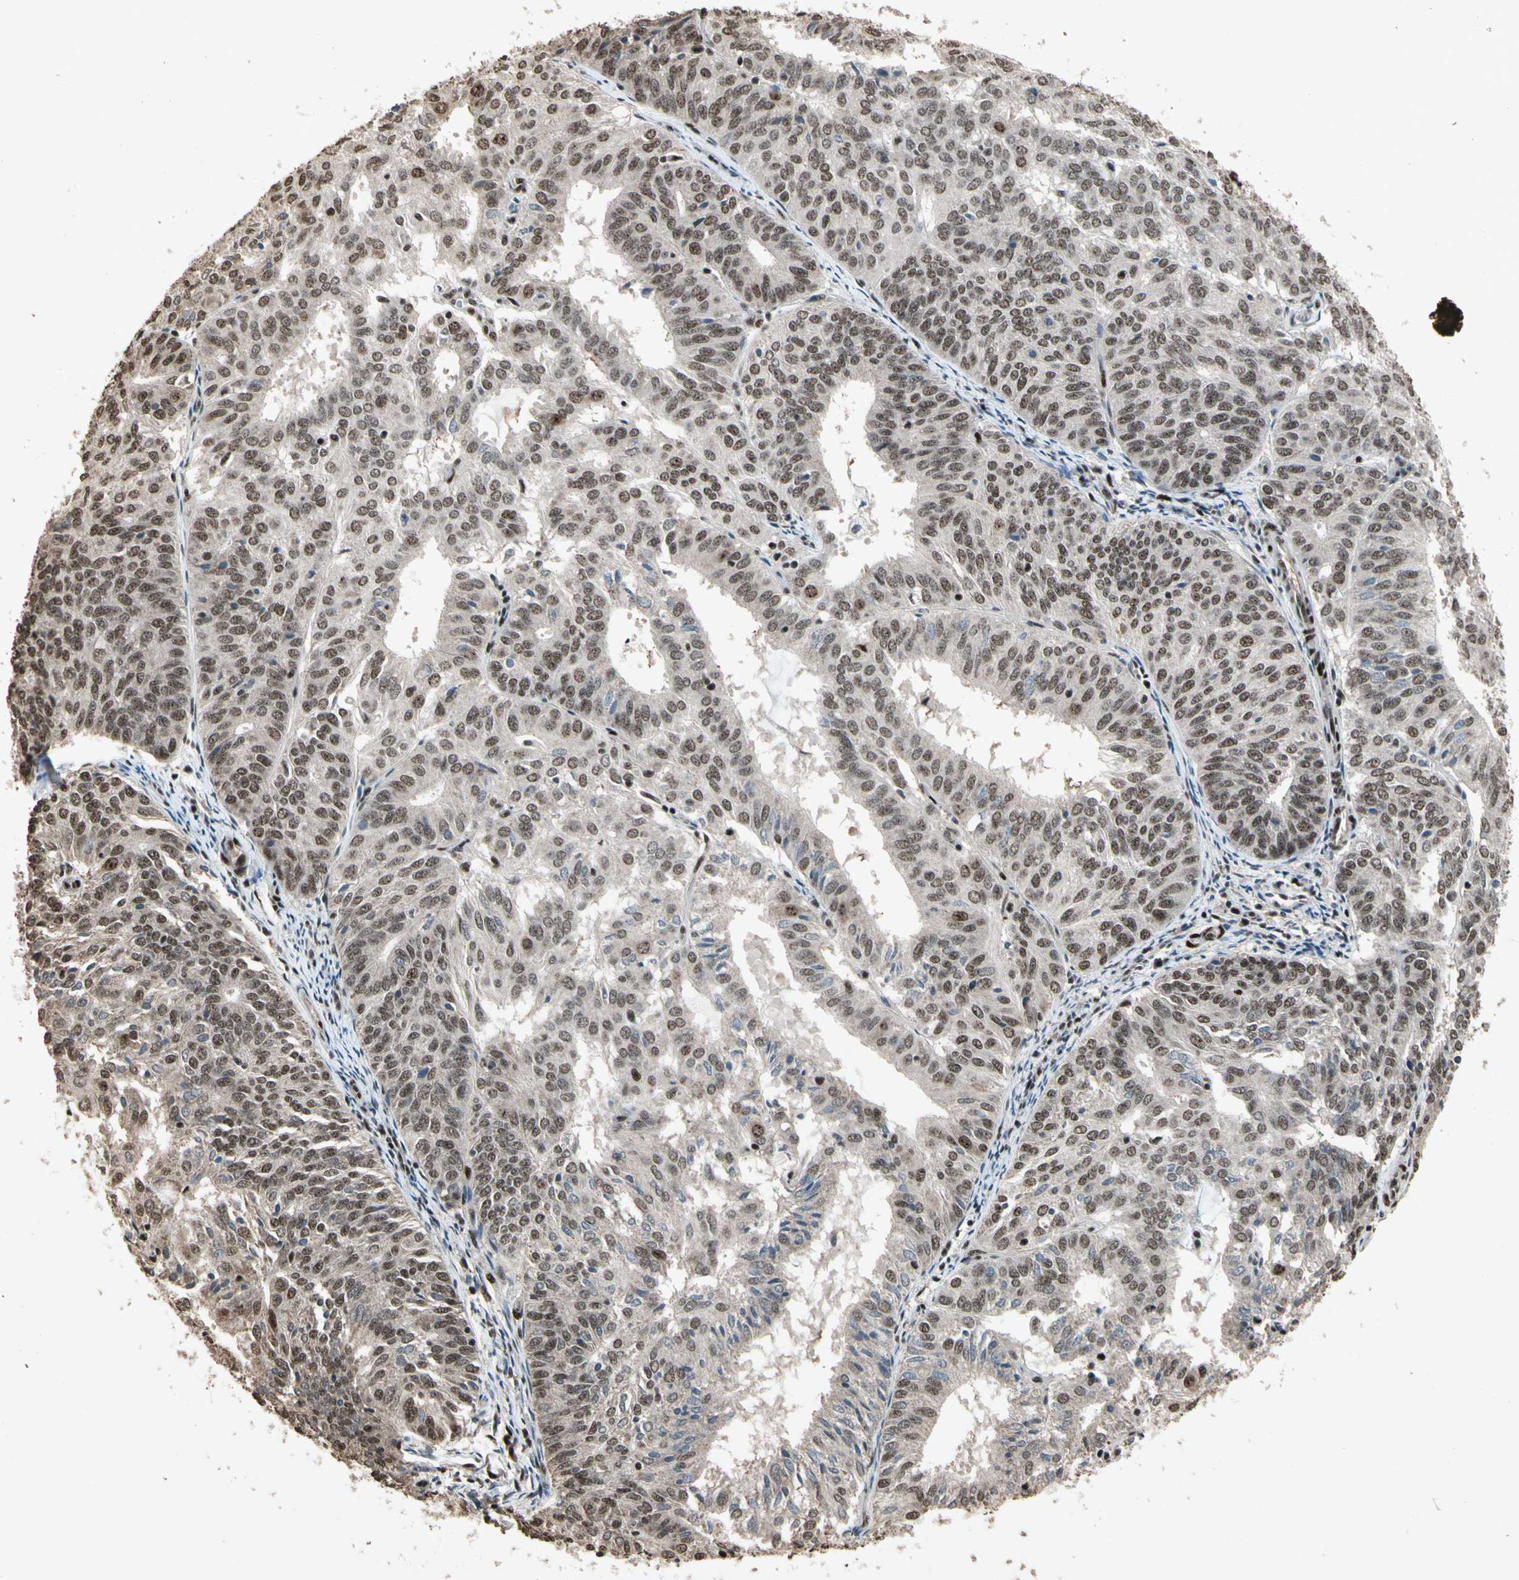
{"staining": {"intensity": "moderate", "quantity": ">75%", "location": "nuclear"}, "tissue": "endometrial cancer", "cell_type": "Tumor cells", "image_type": "cancer", "snomed": [{"axis": "morphology", "description": "Adenocarcinoma, NOS"}, {"axis": "topography", "description": "Uterus"}], "caption": "Endometrial adenocarcinoma tissue demonstrates moderate nuclear positivity in approximately >75% of tumor cells, visualized by immunohistochemistry.", "gene": "TBX2", "patient": {"sex": "female", "age": 60}}